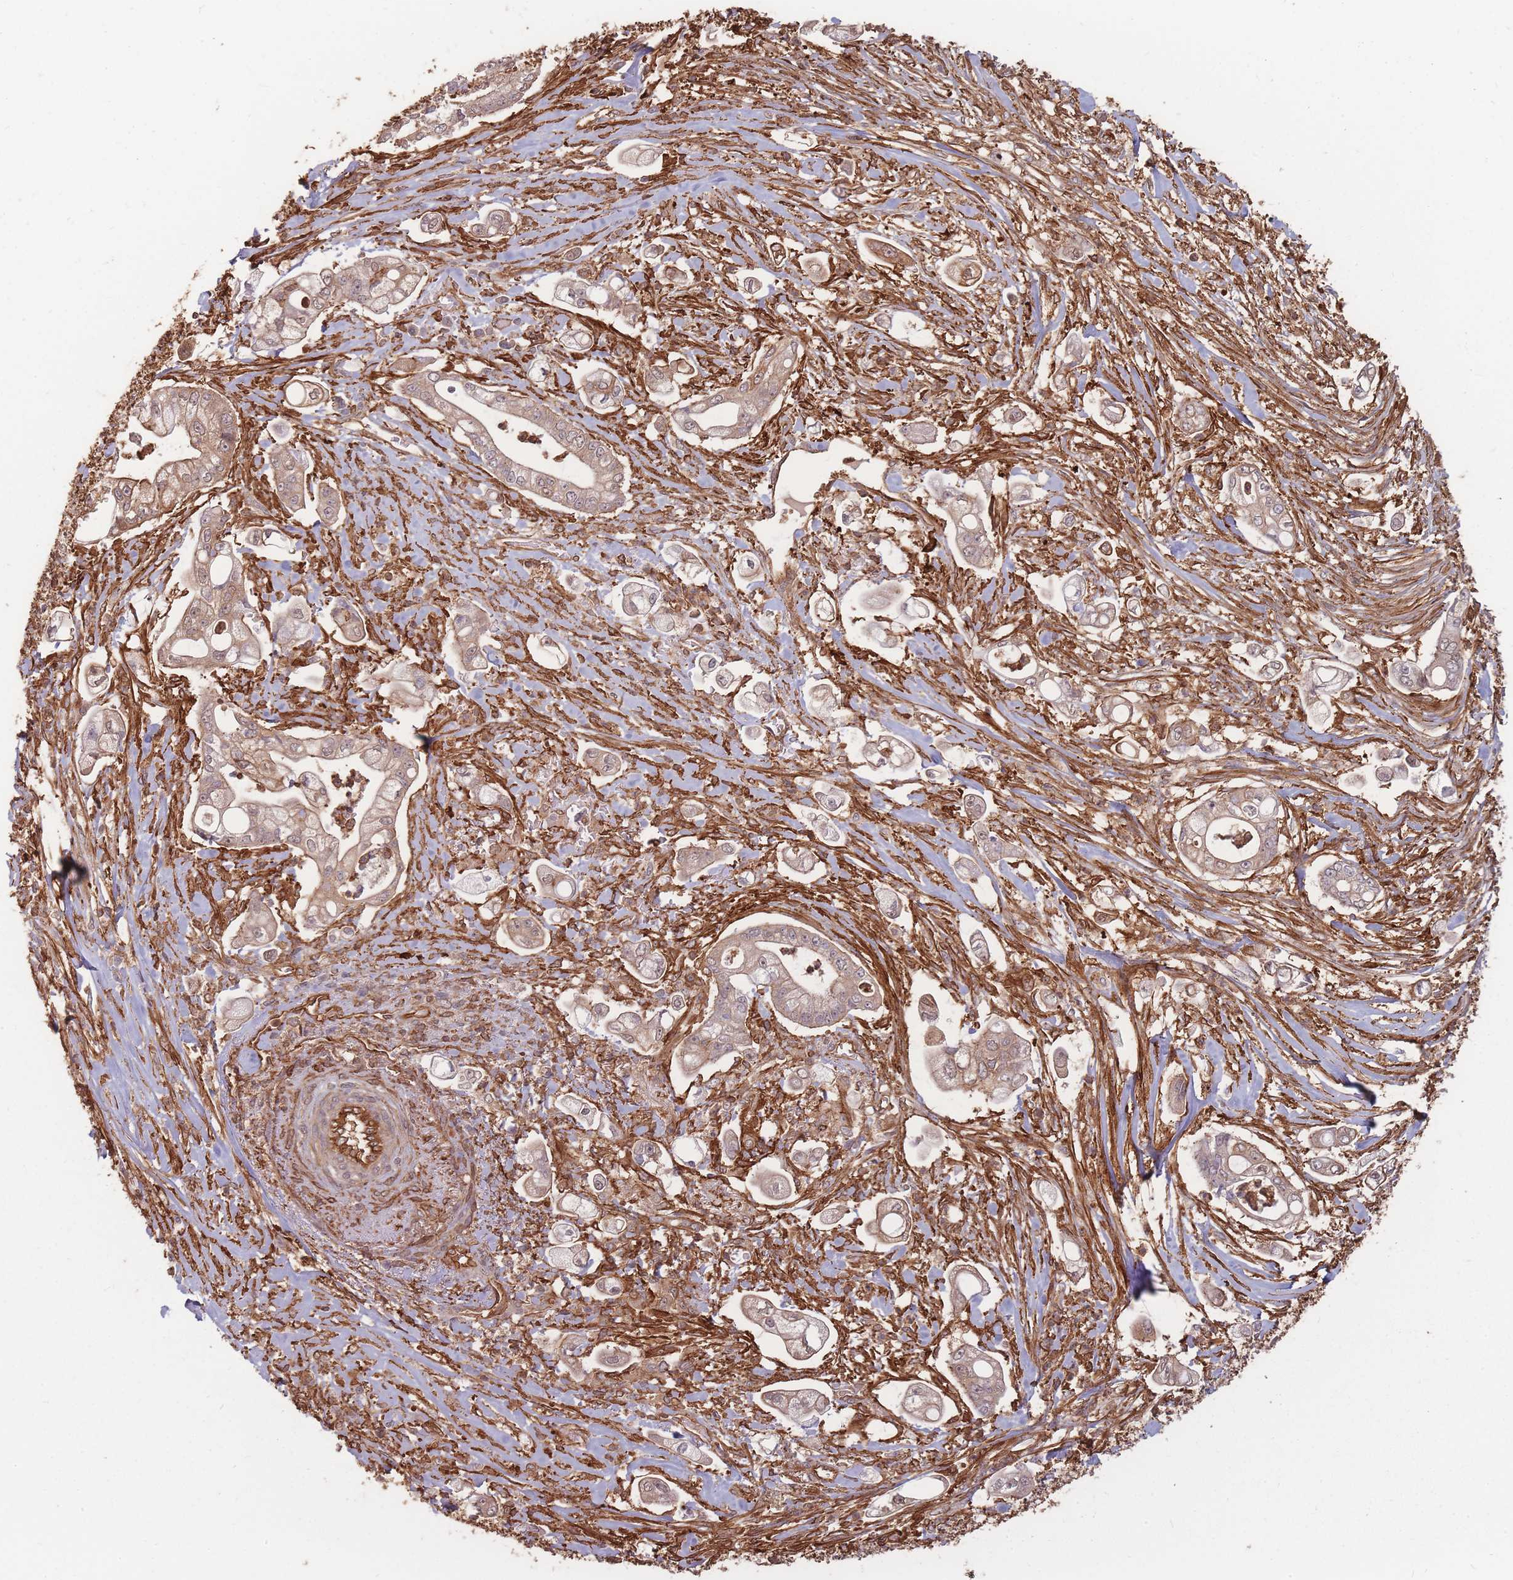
{"staining": {"intensity": "weak", "quantity": "25%-75%", "location": "cytoplasmic/membranous"}, "tissue": "pancreatic cancer", "cell_type": "Tumor cells", "image_type": "cancer", "snomed": [{"axis": "morphology", "description": "Adenocarcinoma, NOS"}, {"axis": "topography", "description": "Pancreas"}], "caption": "Protein staining demonstrates weak cytoplasmic/membranous staining in about 25%-75% of tumor cells in pancreatic cancer.", "gene": "PLS3", "patient": {"sex": "female", "age": 69}}